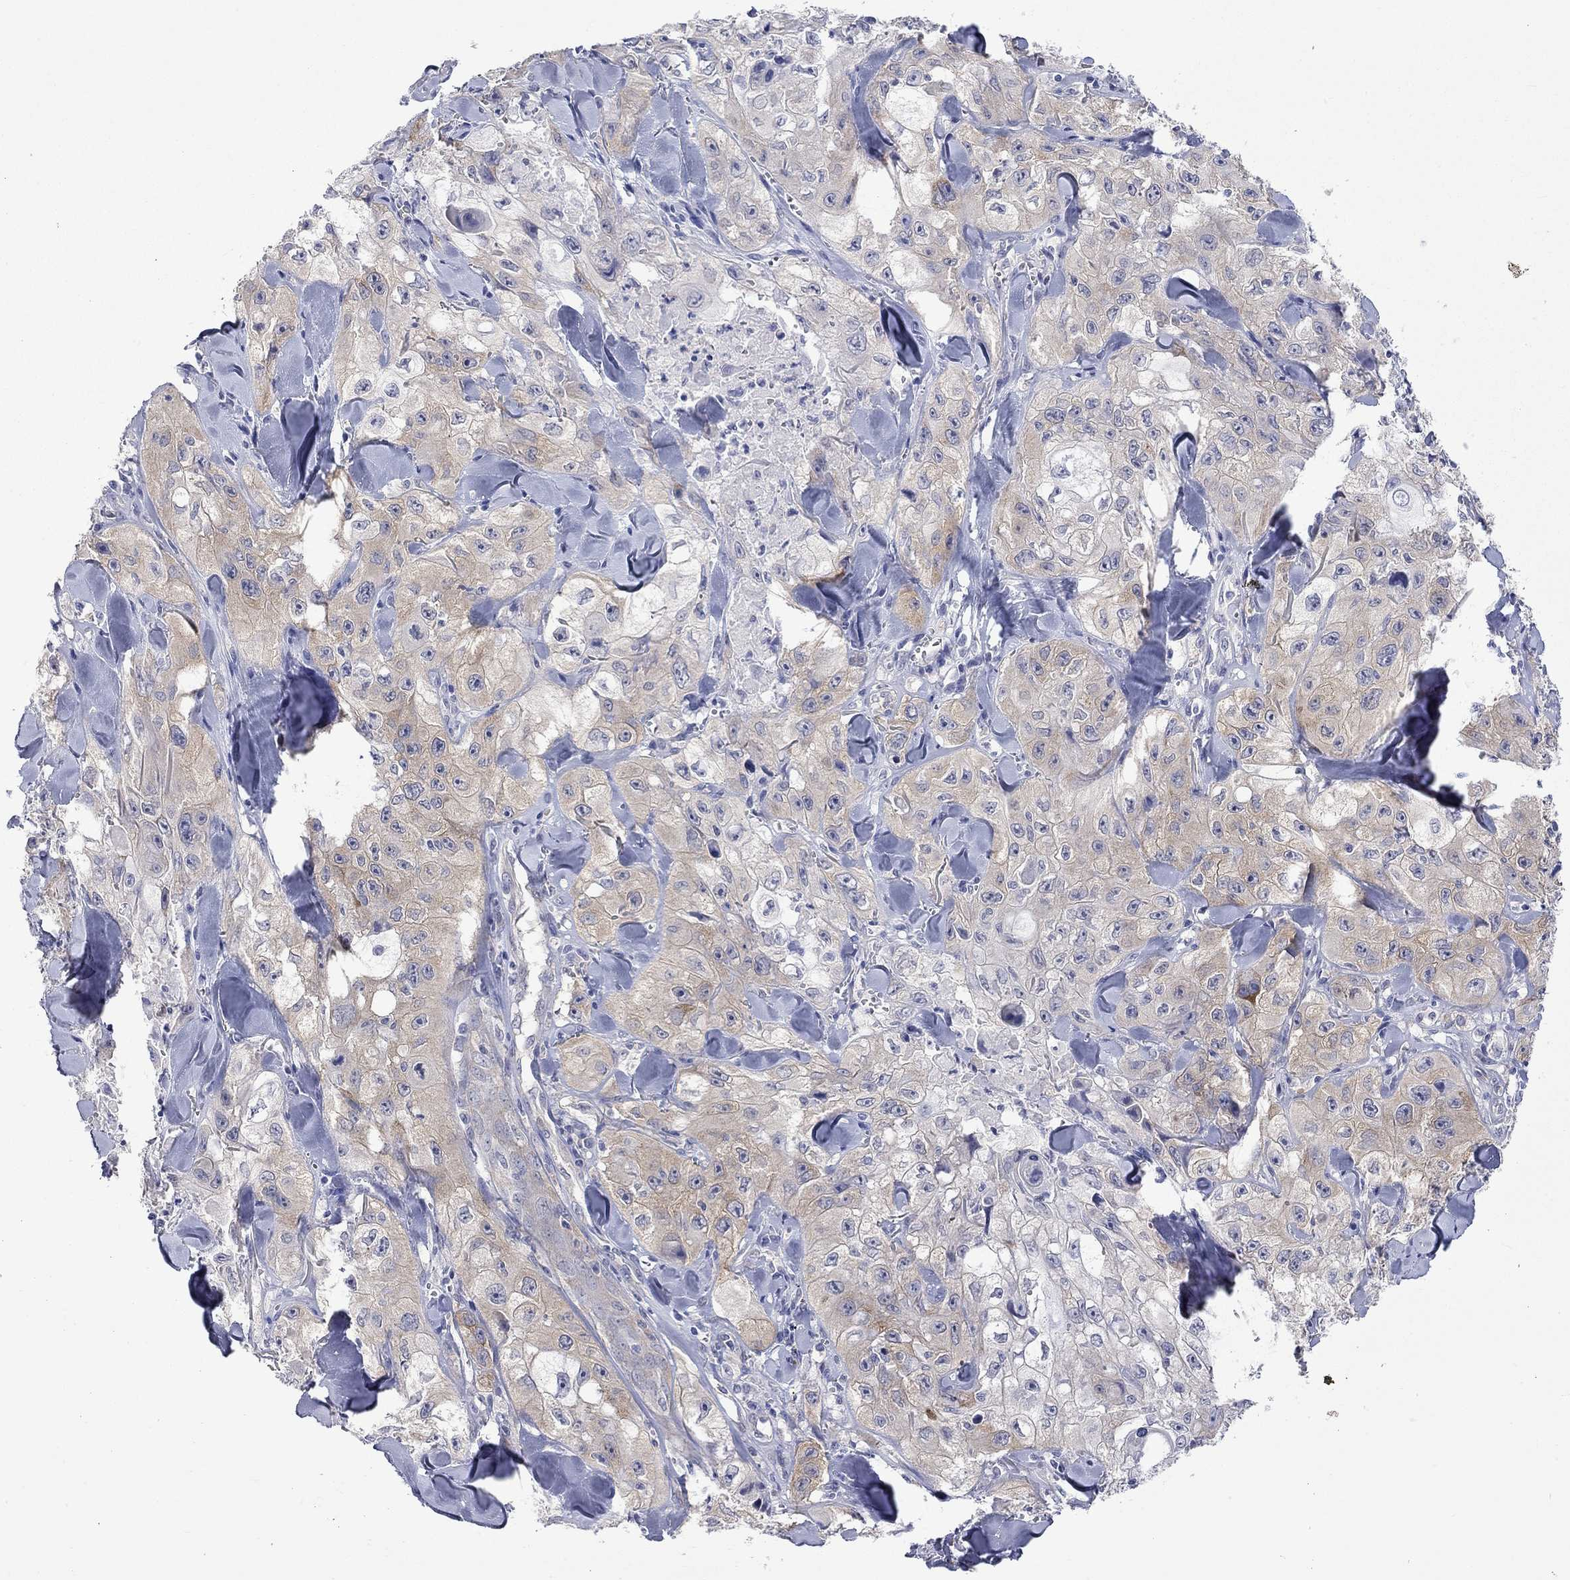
{"staining": {"intensity": "weak", "quantity": "25%-75%", "location": "cytoplasmic/membranous"}, "tissue": "skin cancer", "cell_type": "Tumor cells", "image_type": "cancer", "snomed": [{"axis": "morphology", "description": "Squamous cell carcinoma, NOS"}, {"axis": "topography", "description": "Skin"}, {"axis": "topography", "description": "Subcutis"}], "caption": "Human skin cancer (squamous cell carcinoma) stained with a brown dye reveals weak cytoplasmic/membranous positive staining in about 25%-75% of tumor cells.", "gene": "CERS1", "patient": {"sex": "male", "age": 73}}